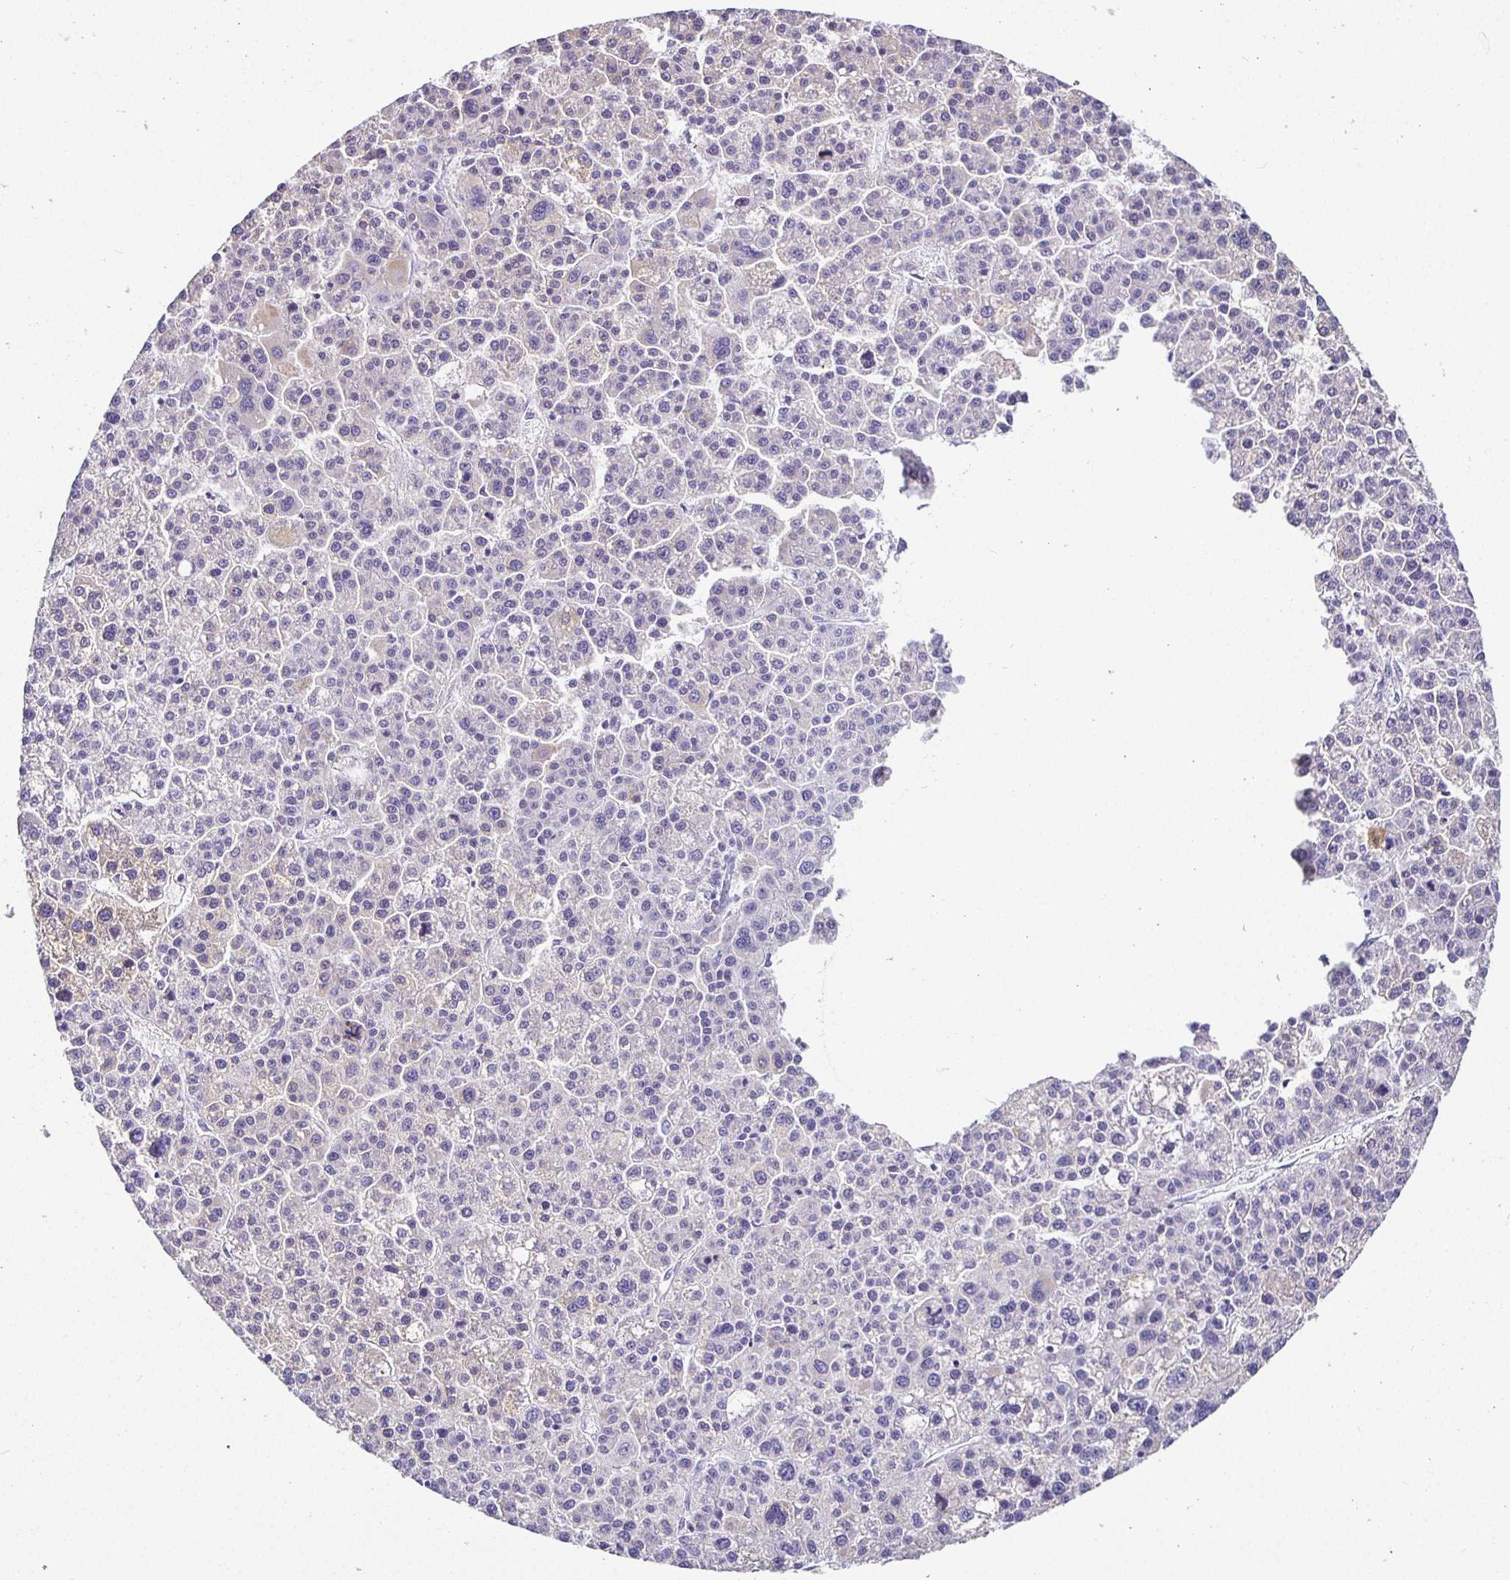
{"staining": {"intensity": "negative", "quantity": "none", "location": "none"}, "tissue": "liver cancer", "cell_type": "Tumor cells", "image_type": "cancer", "snomed": [{"axis": "morphology", "description": "Carcinoma, Hepatocellular, NOS"}, {"axis": "topography", "description": "Liver"}], "caption": "Immunohistochemistry (IHC) histopathology image of neoplastic tissue: hepatocellular carcinoma (liver) stained with DAB (3,3'-diaminobenzidine) demonstrates no significant protein expression in tumor cells.", "gene": "SIRPA", "patient": {"sex": "female", "age": 58}}